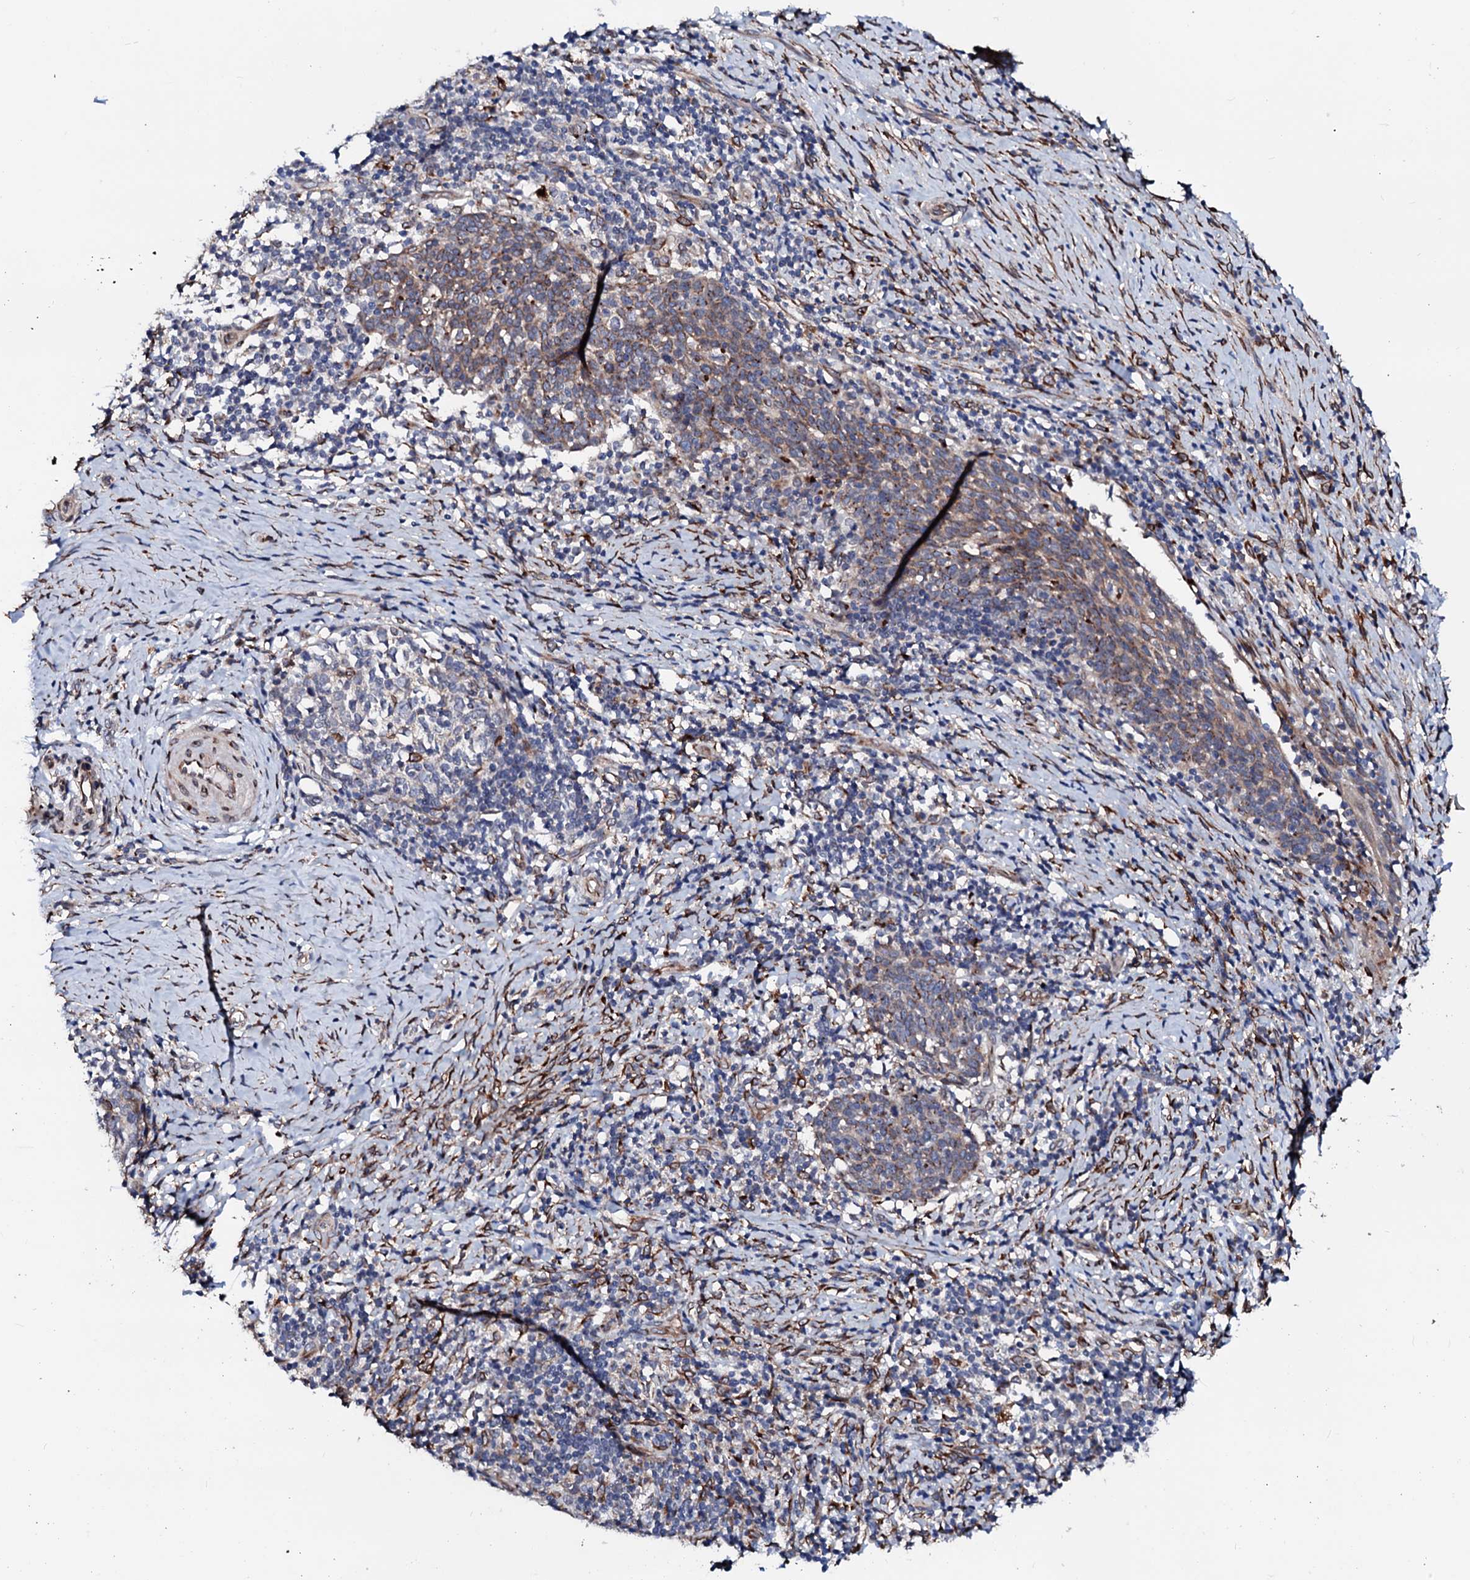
{"staining": {"intensity": "weak", "quantity": ">75%", "location": "cytoplasmic/membranous"}, "tissue": "cervical cancer", "cell_type": "Tumor cells", "image_type": "cancer", "snomed": [{"axis": "morphology", "description": "Normal tissue, NOS"}, {"axis": "morphology", "description": "Squamous cell carcinoma, NOS"}, {"axis": "topography", "description": "Cervix"}], "caption": "Immunohistochemistry image of neoplastic tissue: cervical cancer (squamous cell carcinoma) stained using IHC shows low levels of weak protein expression localized specifically in the cytoplasmic/membranous of tumor cells, appearing as a cytoplasmic/membranous brown color.", "gene": "TMCO3", "patient": {"sex": "female", "age": 39}}